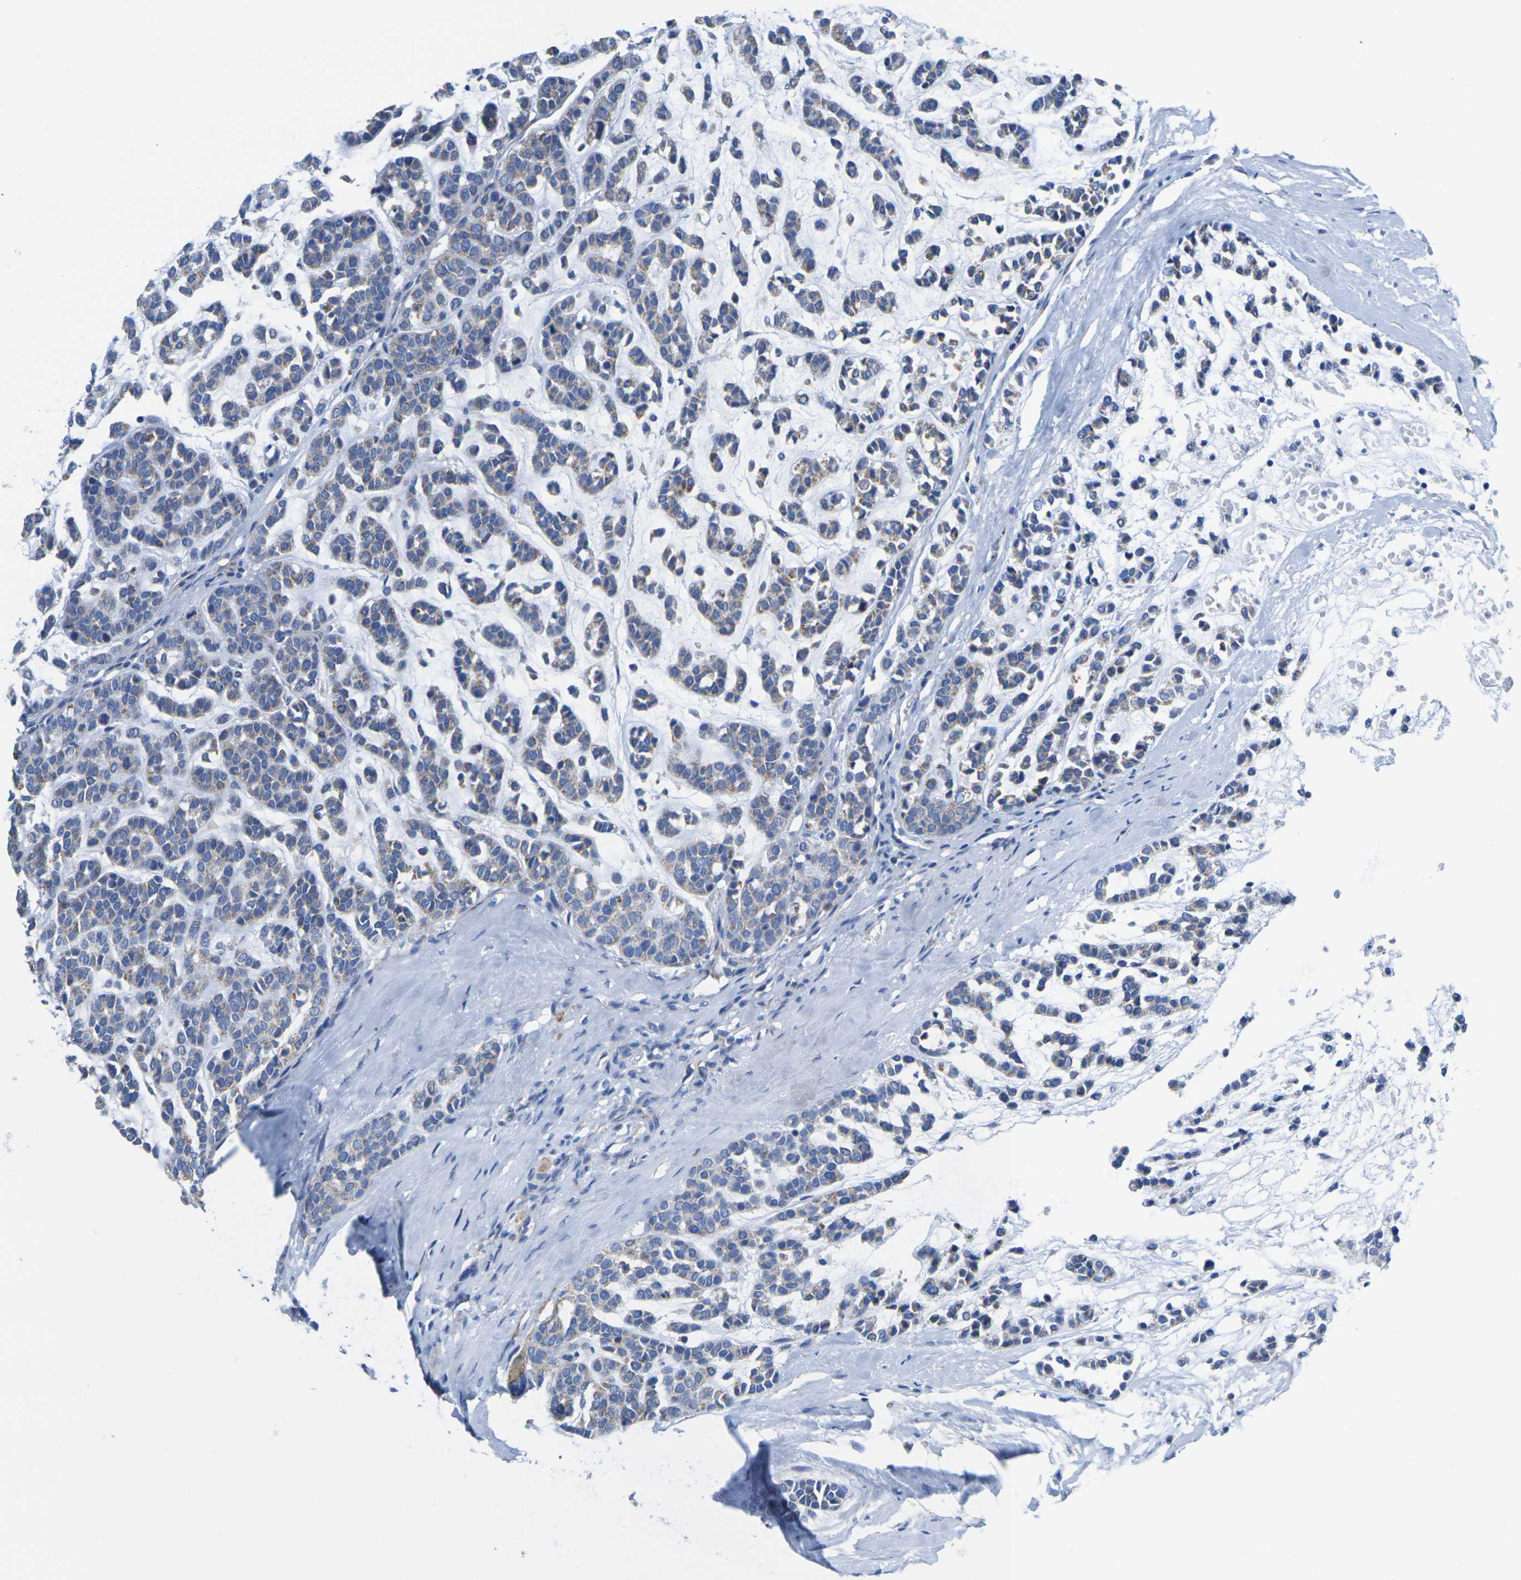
{"staining": {"intensity": "moderate", "quantity": "25%-75%", "location": "cytoplasmic/membranous"}, "tissue": "head and neck cancer", "cell_type": "Tumor cells", "image_type": "cancer", "snomed": [{"axis": "morphology", "description": "Adenocarcinoma, NOS"}, {"axis": "morphology", "description": "Adenoma, NOS"}, {"axis": "topography", "description": "Head-Neck"}], "caption": "Moderate cytoplasmic/membranous staining is identified in approximately 25%-75% of tumor cells in adenocarcinoma (head and neck).", "gene": "TMEM204", "patient": {"sex": "female", "age": 55}}